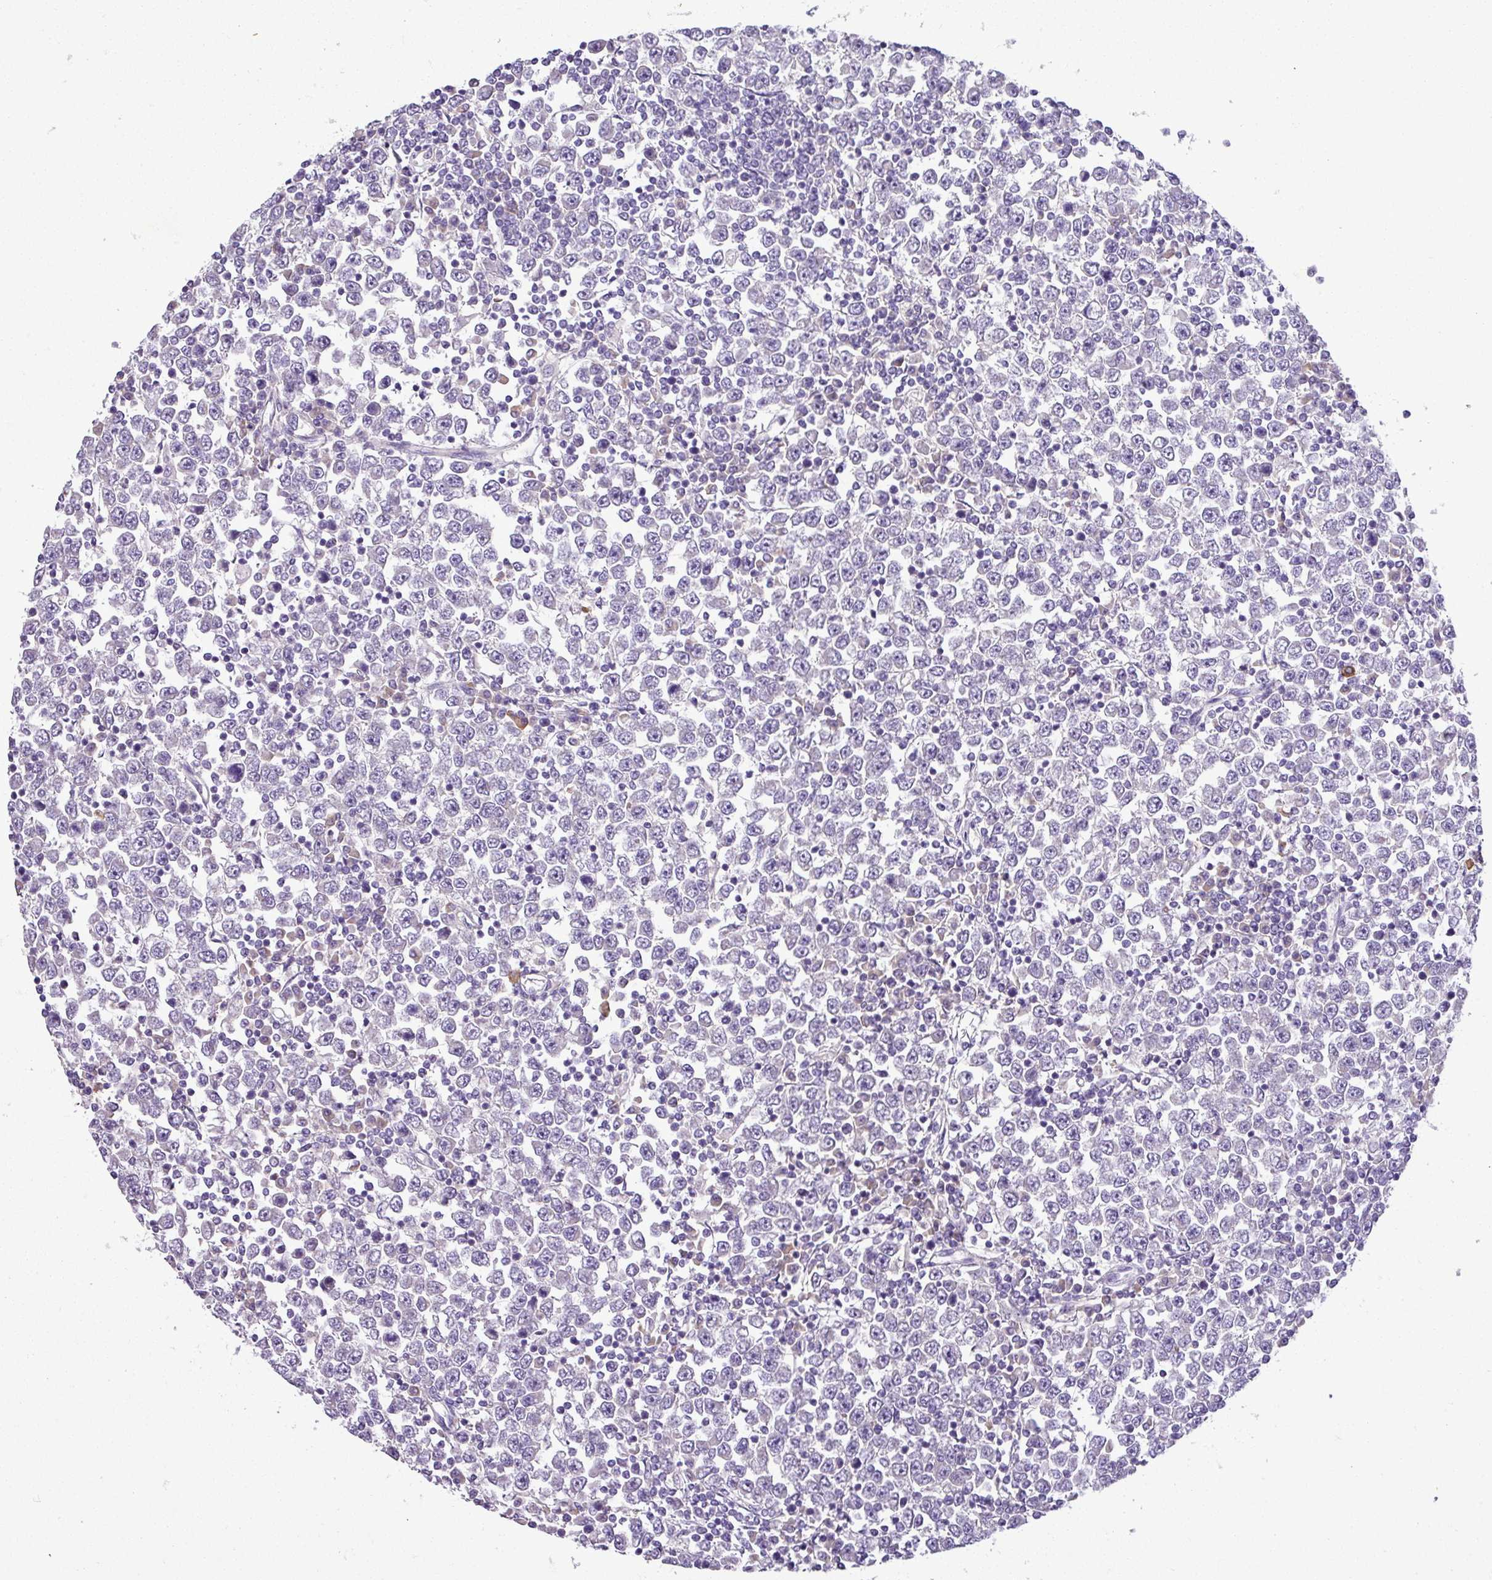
{"staining": {"intensity": "negative", "quantity": "none", "location": "none"}, "tissue": "testis cancer", "cell_type": "Tumor cells", "image_type": "cancer", "snomed": [{"axis": "morphology", "description": "Seminoma, NOS"}, {"axis": "topography", "description": "Testis"}], "caption": "A histopathology image of testis seminoma stained for a protein demonstrates no brown staining in tumor cells.", "gene": "MOCS3", "patient": {"sex": "male", "age": 65}}